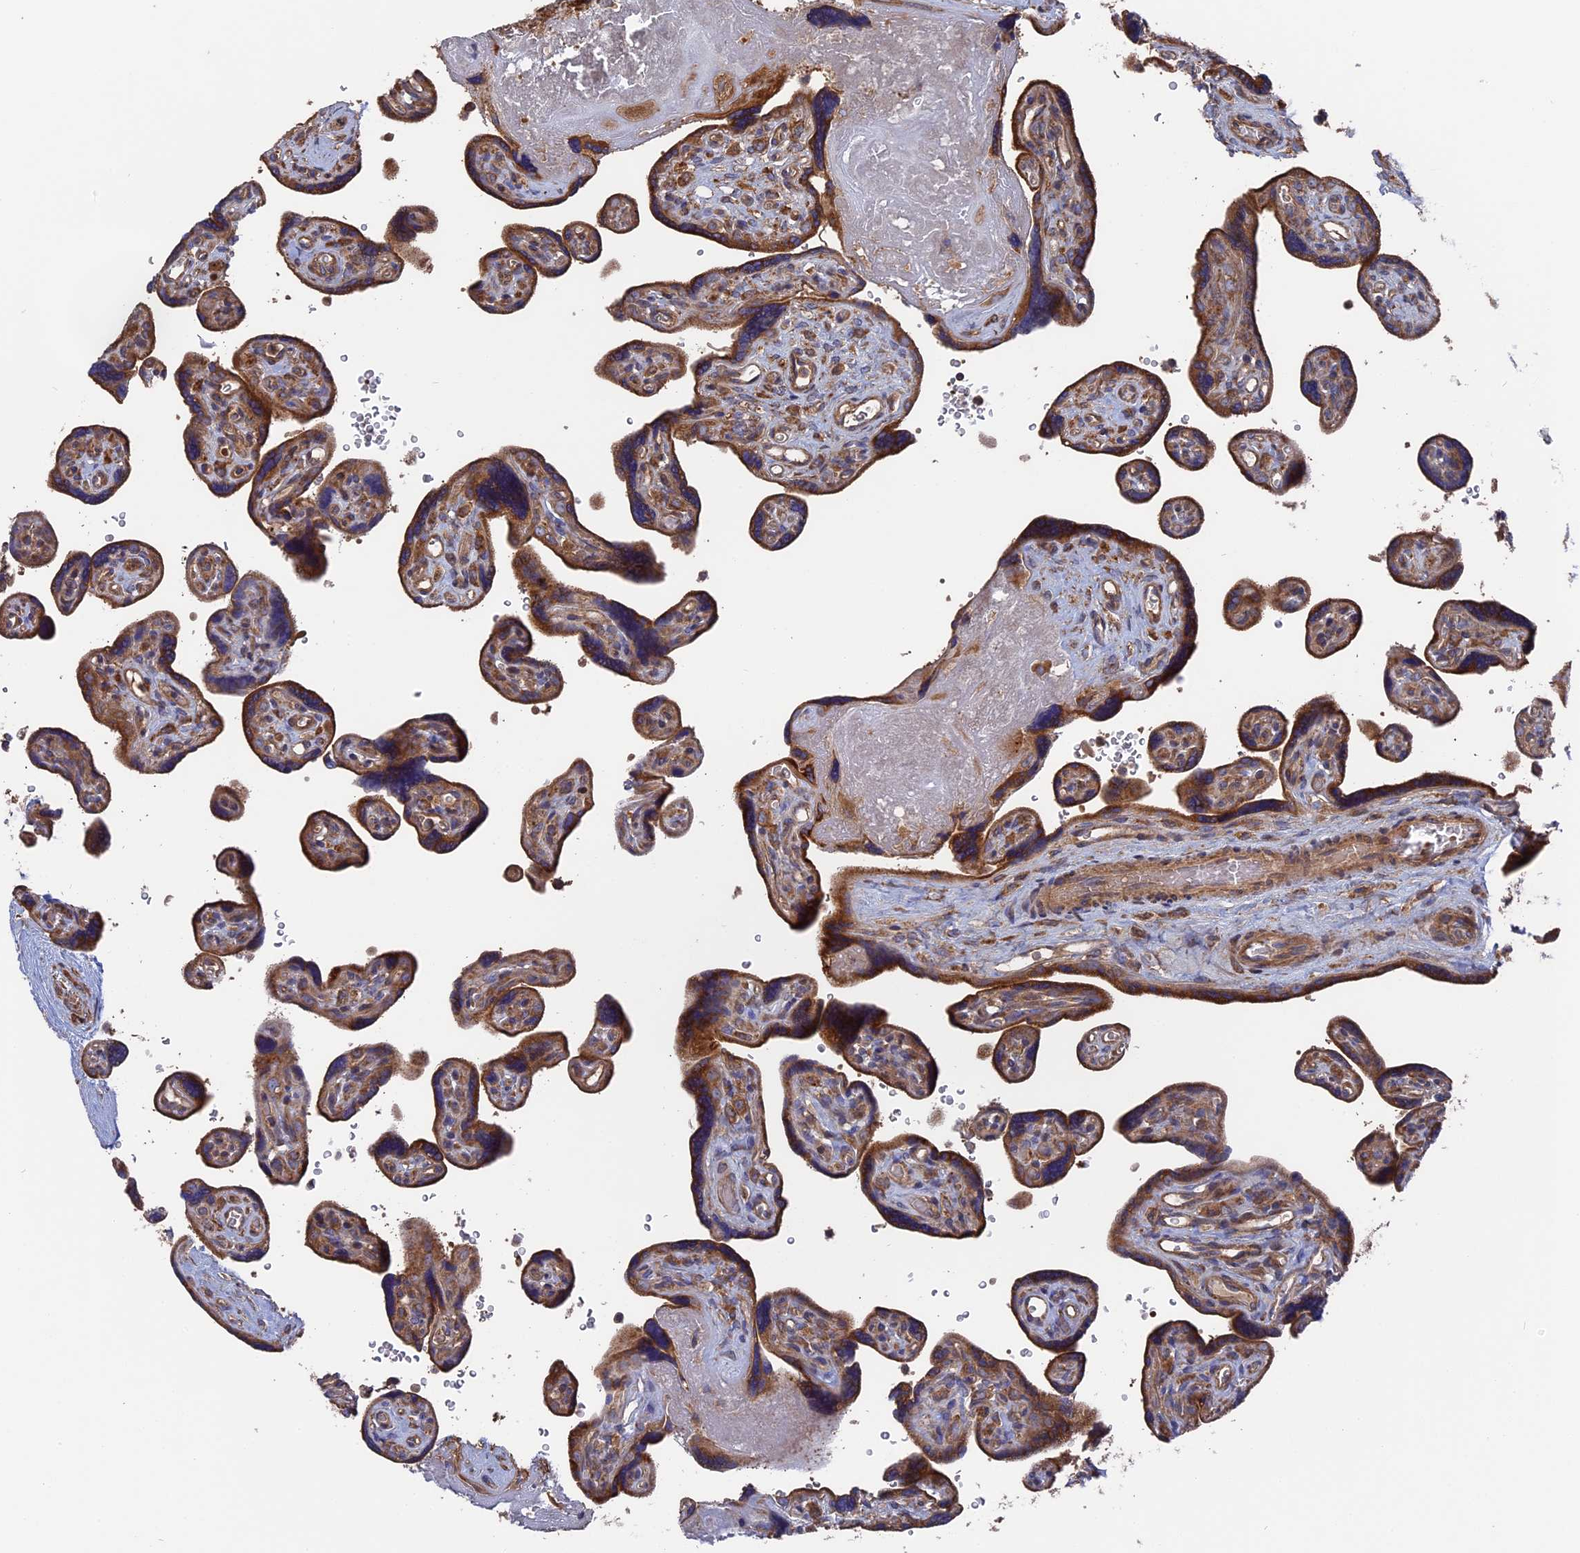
{"staining": {"intensity": "moderate", "quantity": ">75%", "location": "cytoplasmic/membranous"}, "tissue": "placenta", "cell_type": "Trophoblastic cells", "image_type": "normal", "snomed": [{"axis": "morphology", "description": "Normal tissue, NOS"}, {"axis": "topography", "description": "Placenta"}], "caption": "Immunohistochemistry (IHC) micrograph of benign human placenta stained for a protein (brown), which reveals medium levels of moderate cytoplasmic/membranous positivity in about >75% of trophoblastic cells.", "gene": "TELO2", "patient": {"sex": "female", "age": 39}}